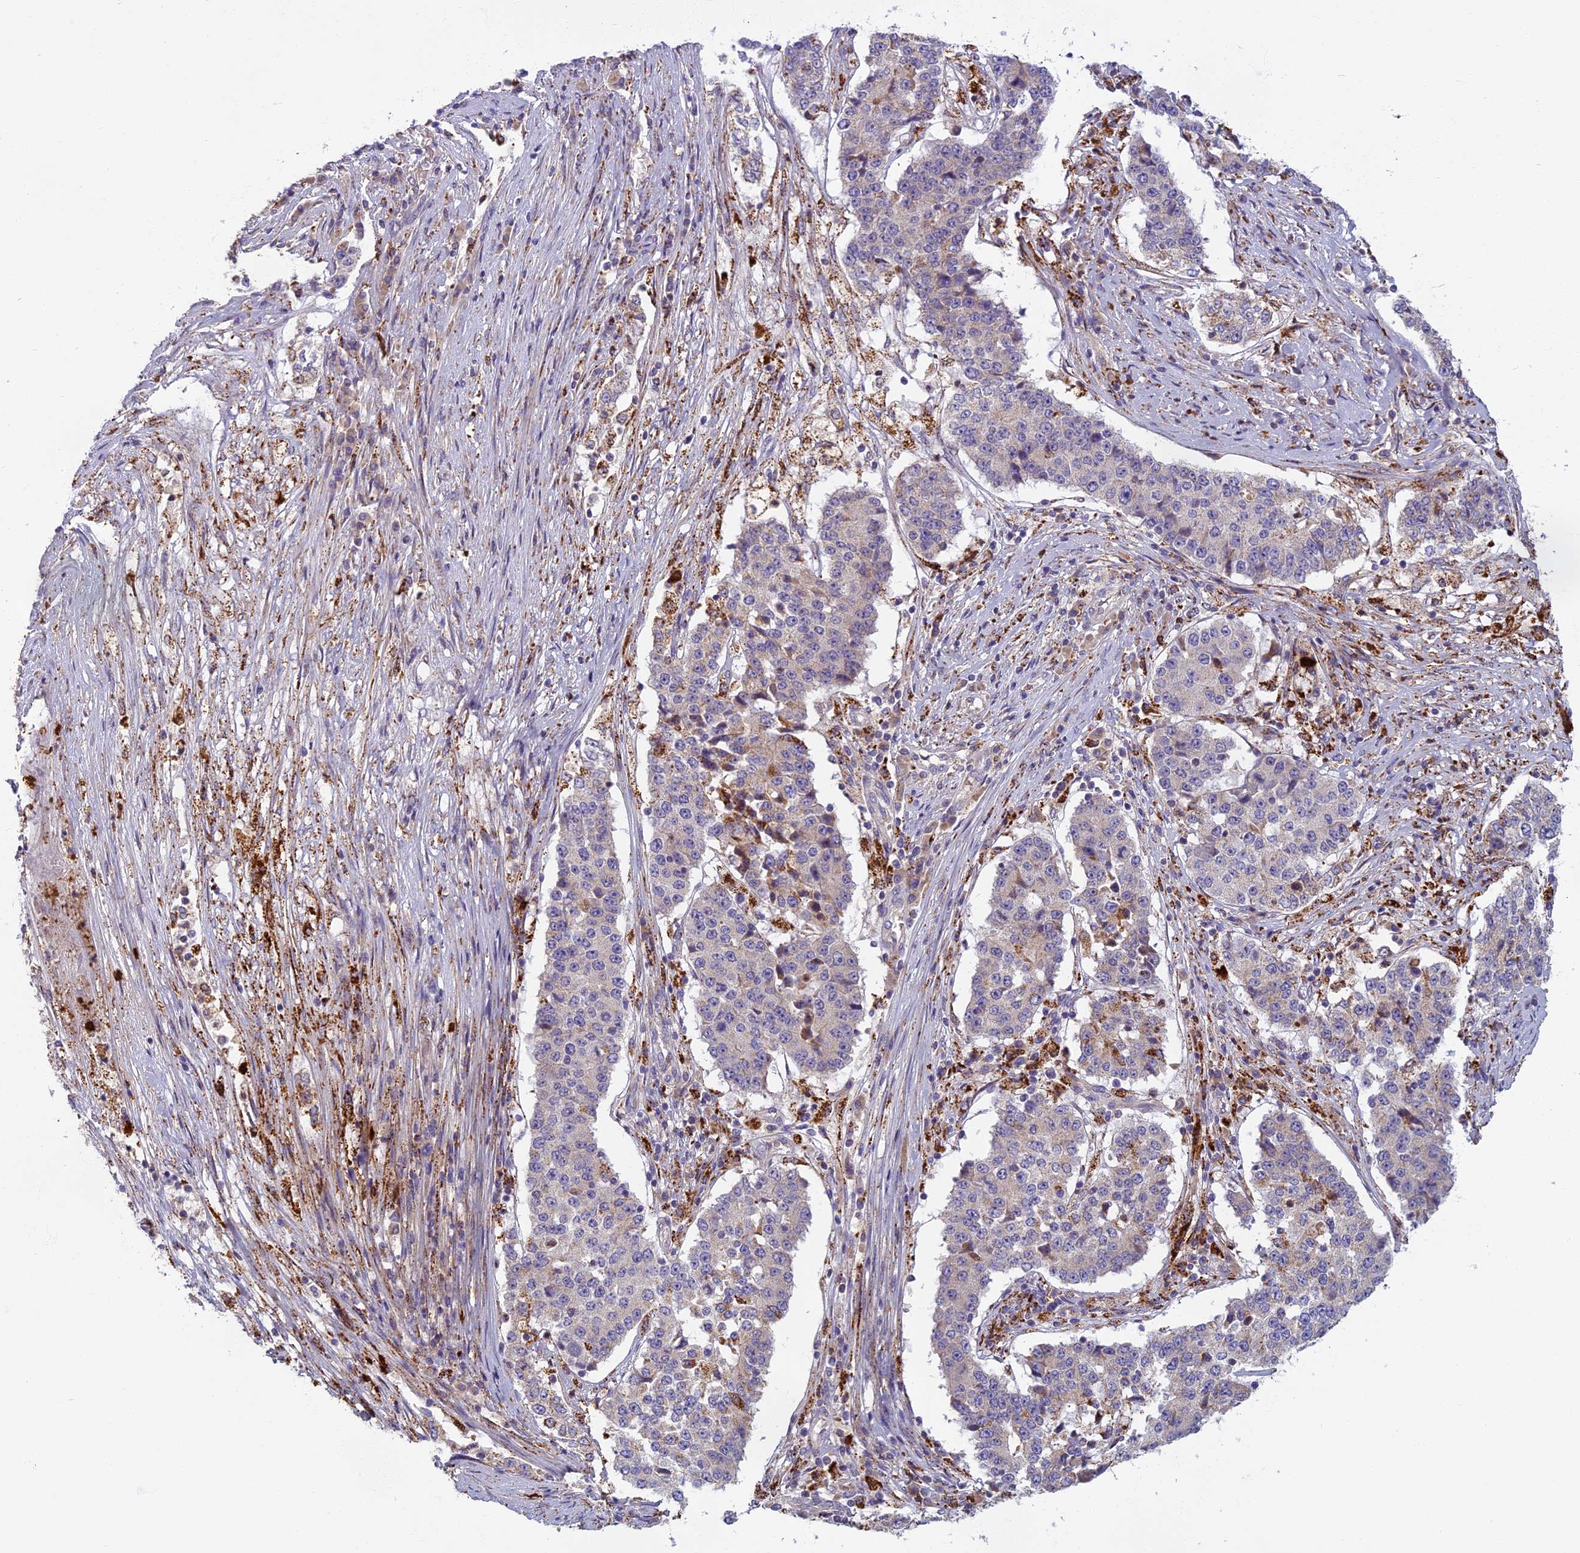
{"staining": {"intensity": "moderate", "quantity": "<25%", "location": "cytoplasmic/membranous"}, "tissue": "stomach cancer", "cell_type": "Tumor cells", "image_type": "cancer", "snomed": [{"axis": "morphology", "description": "Adenocarcinoma, NOS"}, {"axis": "topography", "description": "Stomach"}], "caption": "An immunohistochemistry (IHC) image of tumor tissue is shown. Protein staining in brown highlights moderate cytoplasmic/membranous positivity in stomach adenocarcinoma within tumor cells. Immunohistochemistry (ihc) stains the protein in brown and the nuclei are stained blue.", "gene": "SEMA7A", "patient": {"sex": "male", "age": 59}}